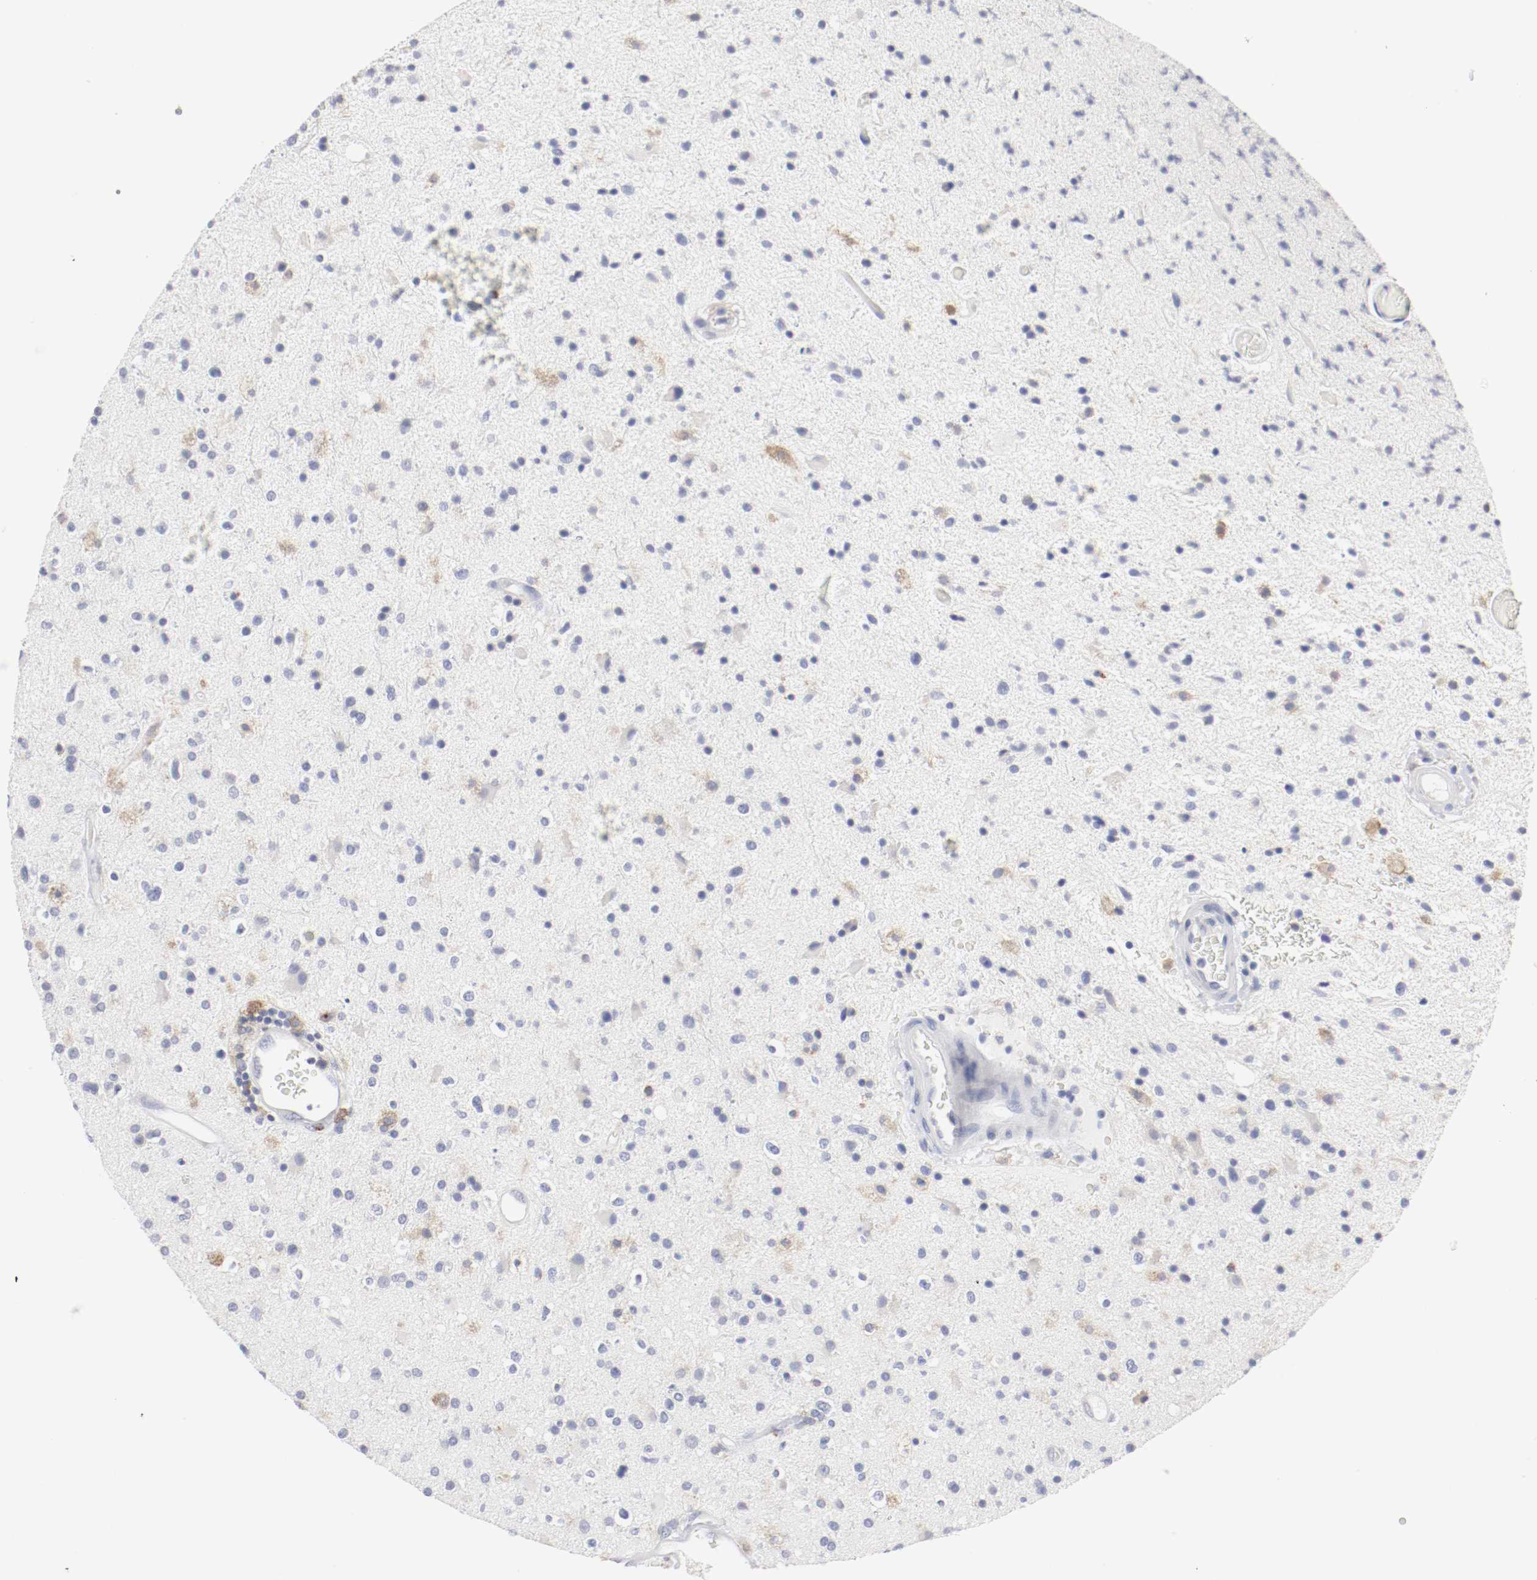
{"staining": {"intensity": "moderate", "quantity": "<25%", "location": "cytoplasmic/membranous"}, "tissue": "glioma", "cell_type": "Tumor cells", "image_type": "cancer", "snomed": [{"axis": "morphology", "description": "Glioma, malignant, High grade"}, {"axis": "topography", "description": "Brain"}], "caption": "Immunohistochemistry histopathology image of neoplastic tissue: human malignant glioma (high-grade) stained using IHC demonstrates low levels of moderate protein expression localized specifically in the cytoplasmic/membranous of tumor cells, appearing as a cytoplasmic/membranous brown color.", "gene": "ITGAX", "patient": {"sex": "male", "age": 33}}